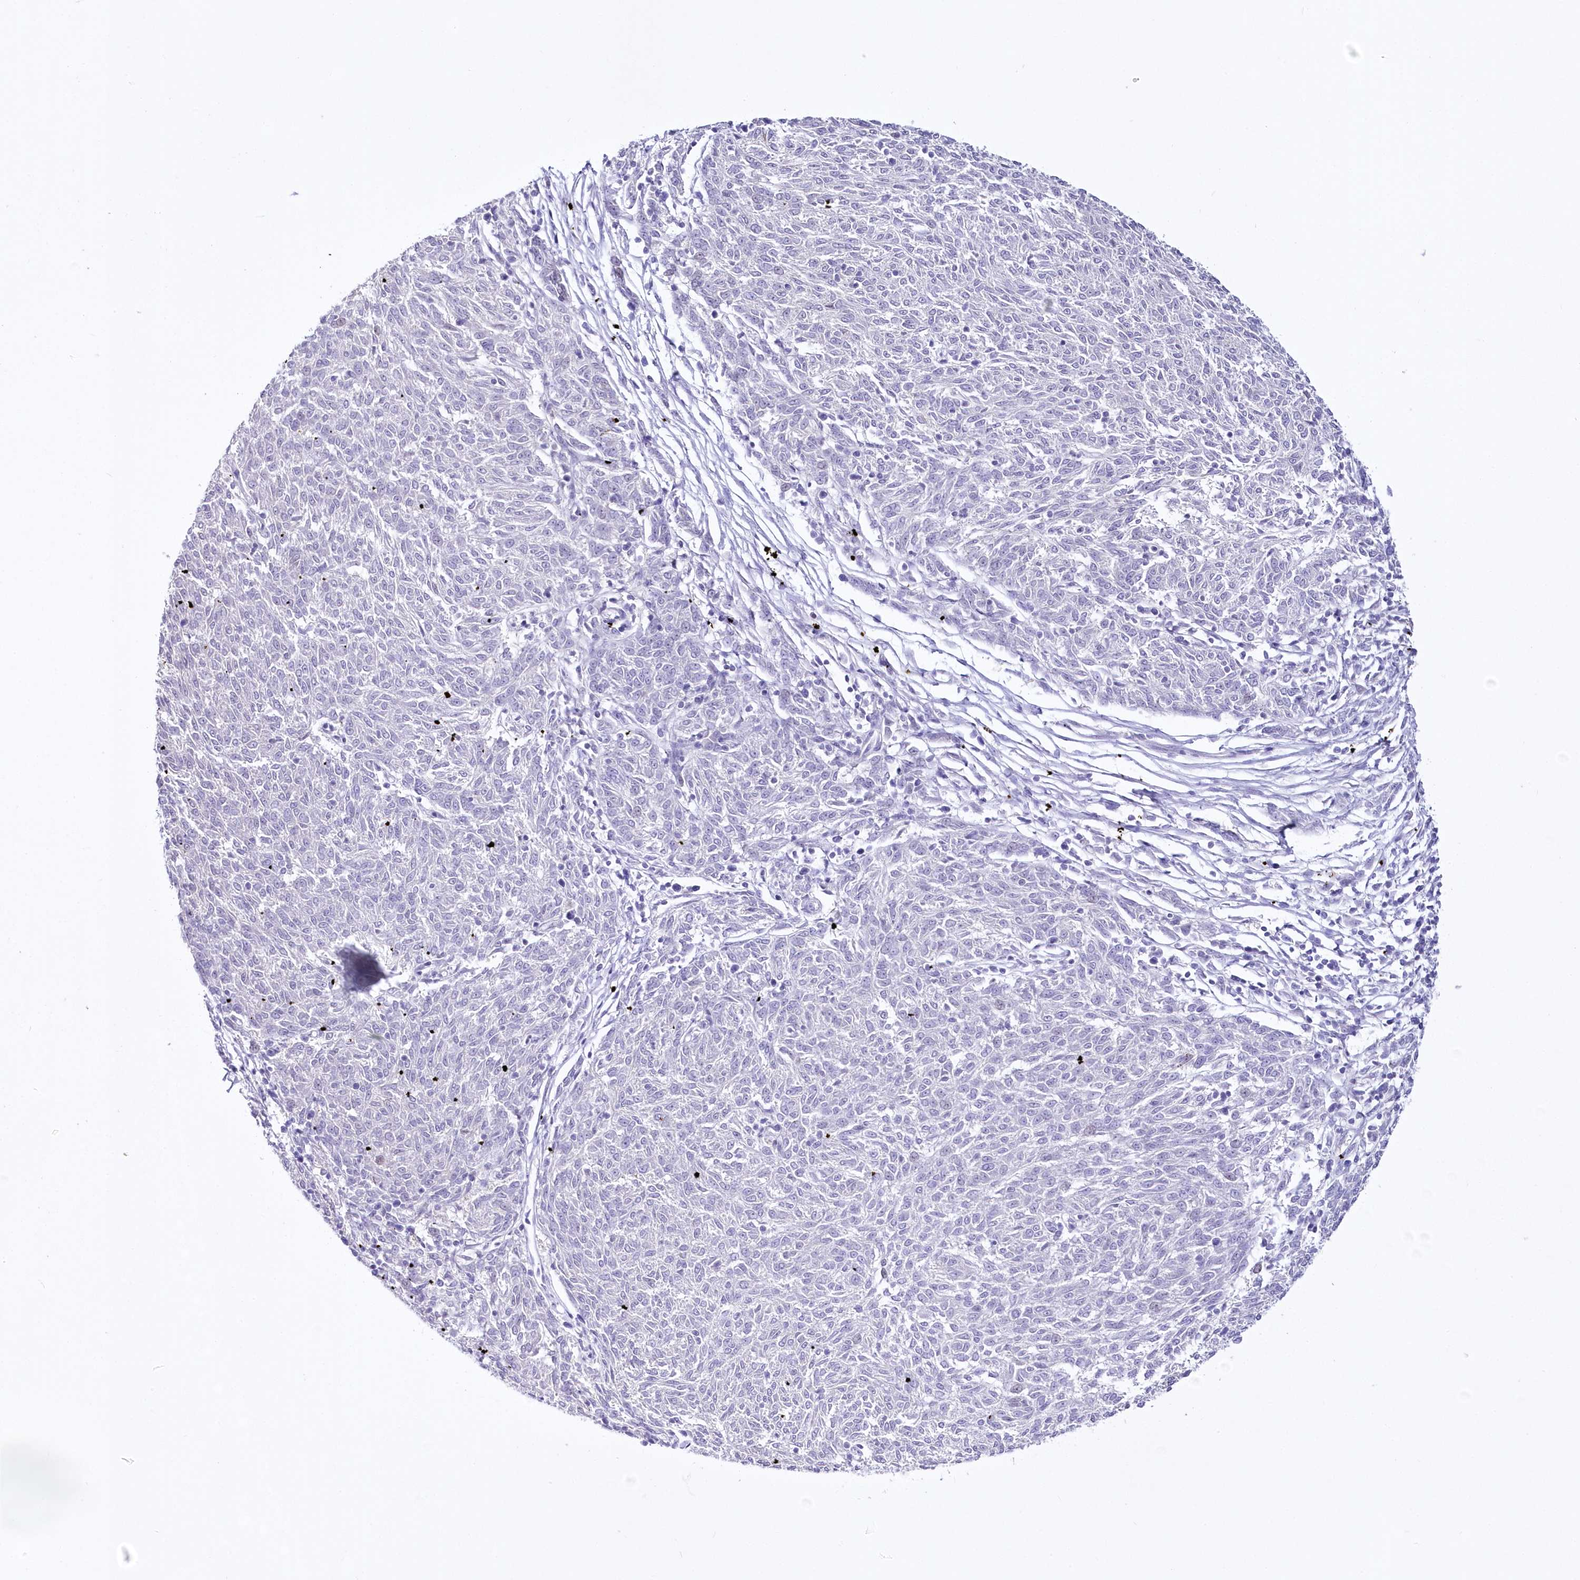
{"staining": {"intensity": "negative", "quantity": "none", "location": "none"}, "tissue": "melanoma", "cell_type": "Tumor cells", "image_type": "cancer", "snomed": [{"axis": "morphology", "description": "Malignant melanoma, NOS"}, {"axis": "topography", "description": "Skin"}], "caption": "Immunohistochemistry (IHC) of human melanoma shows no positivity in tumor cells.", "gene": "UBA6", "patient": {"sex": "female", "age": 72}}